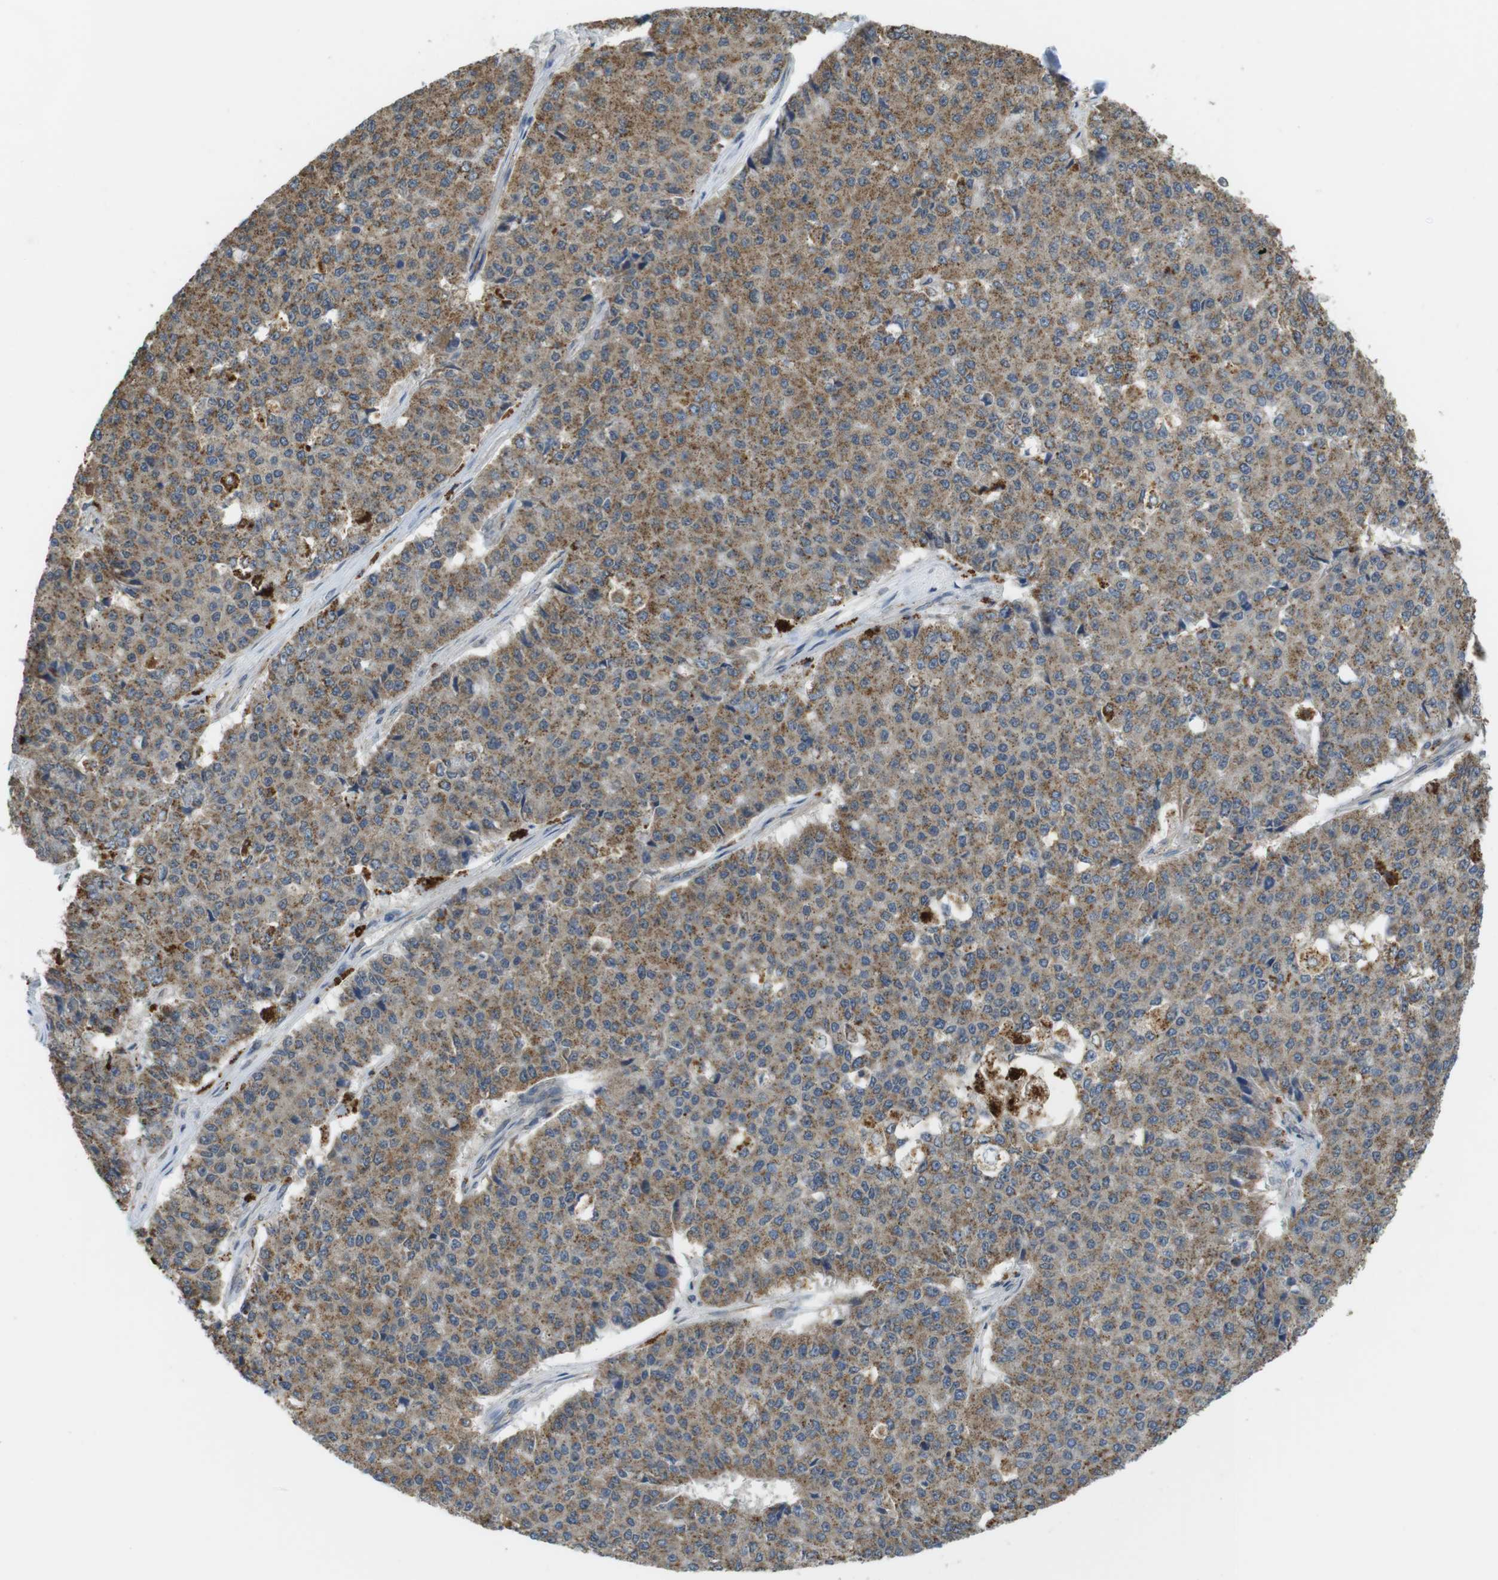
{"staining": {"intensity": "moderate", "quantity": ">75%", "location": "cytoplasmic/membranous"}, "tissue": "pancreatic cancer", "cell_type": "Tumor cells", "image_type": "cancer", "snomed": [{"axis": "morphology", "description": "Adenocarcinoma, NOS"}, {"axis": "topography", "description": "Pancreas"}], "caption": "The micrograph demonstrates a brown stain indicating the presence of a protein in the cytoplasmic/membranous of tumor cells in pancreatic adenocarcinoma.", "gene": "BRI3BP", "patient": {"sex": "male", "age": 50}}